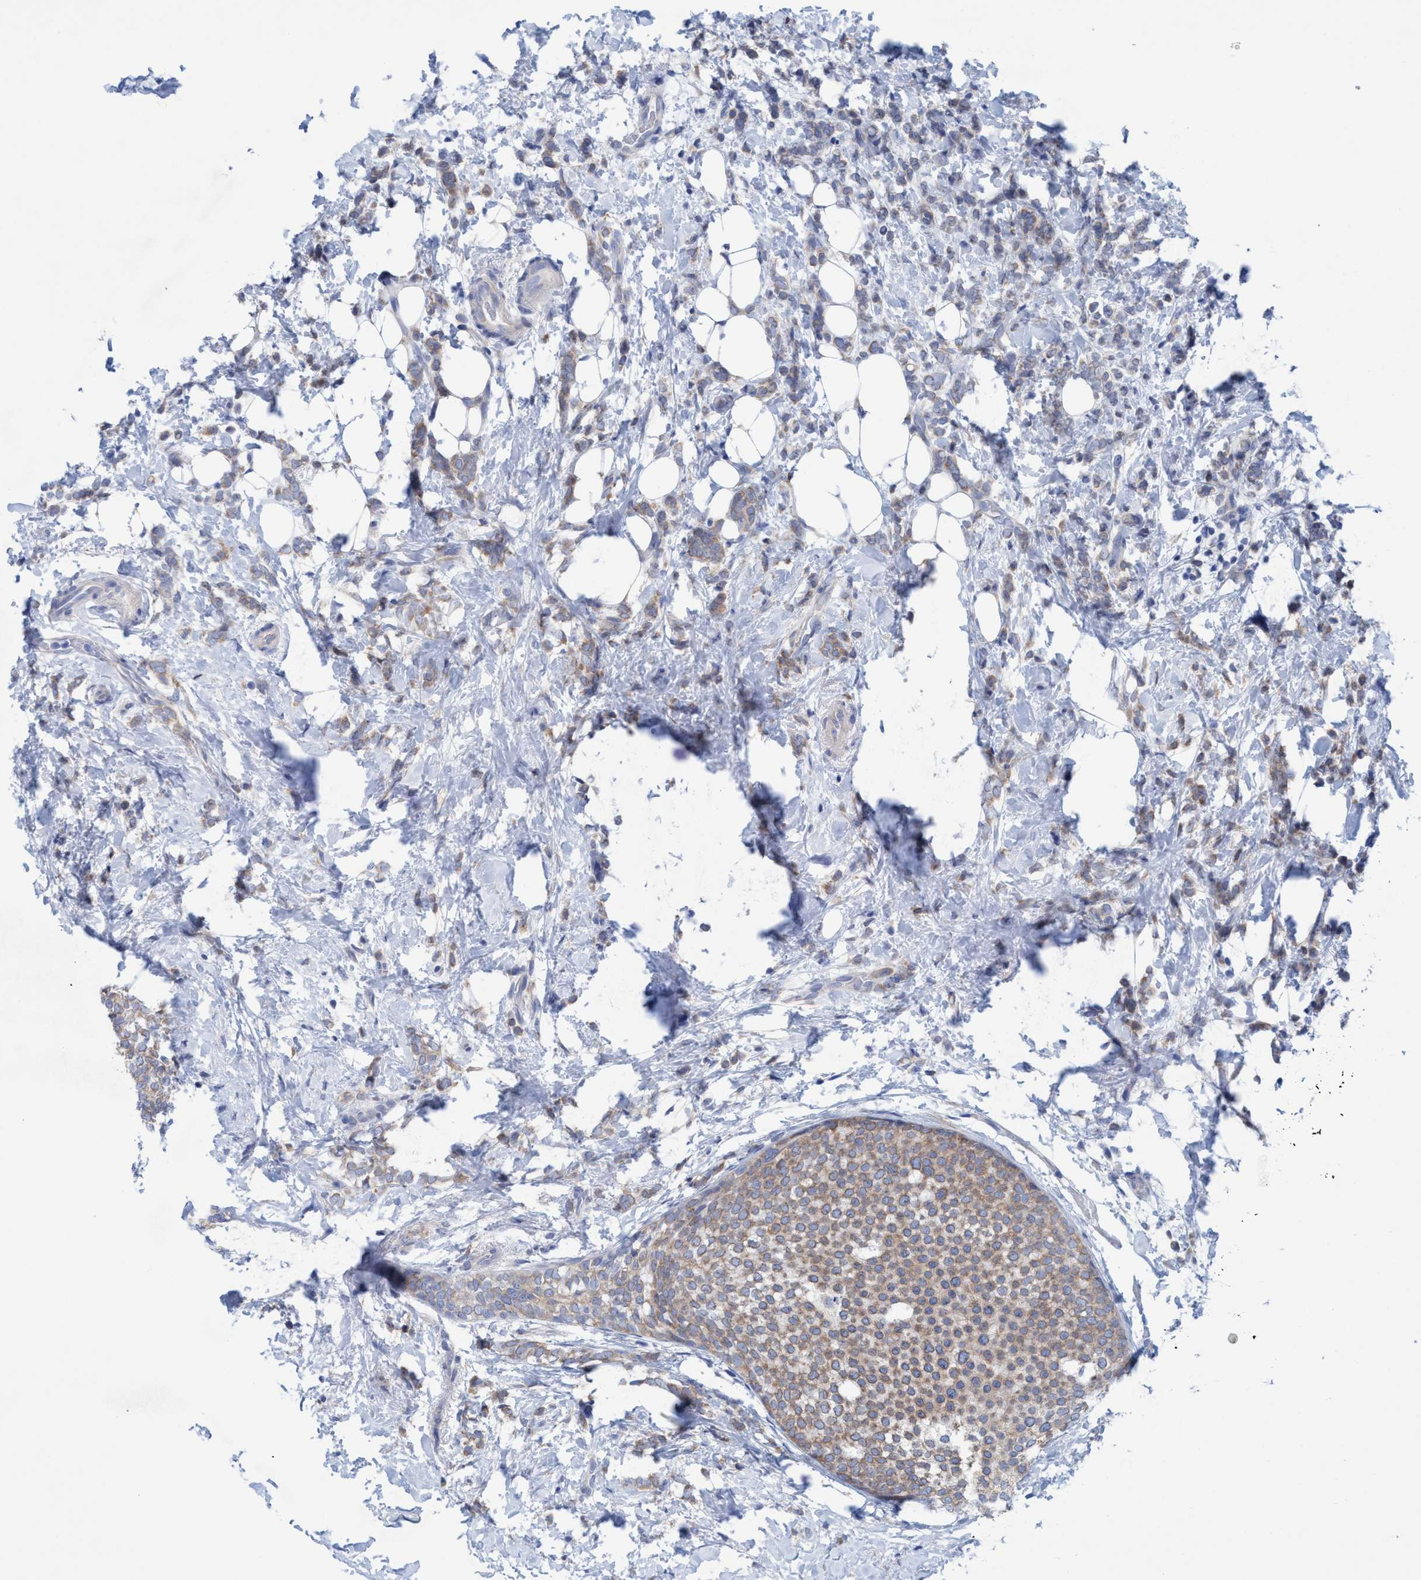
{"staining": {"intensity": "weak", "quantity": ">75%", "location": "cytoplasmic/membranous"}, "tissue": "breast cancer", "cell_type": "Tumor cells", "image_type": "cancer", "snomed": [{"axis": "morphology", "description": "Lobular carcinoma"}, {"axis": "topography", "description": "Breast"}], "caption": "IHC image of human breast cancer stained for a protein (brown), which demonstrates low levels of weak cytoplasmic/membranous expression in about >75% of tumor cells.", "gene": "RSAD1", "patient": {"sex": "female", "age": 50}}